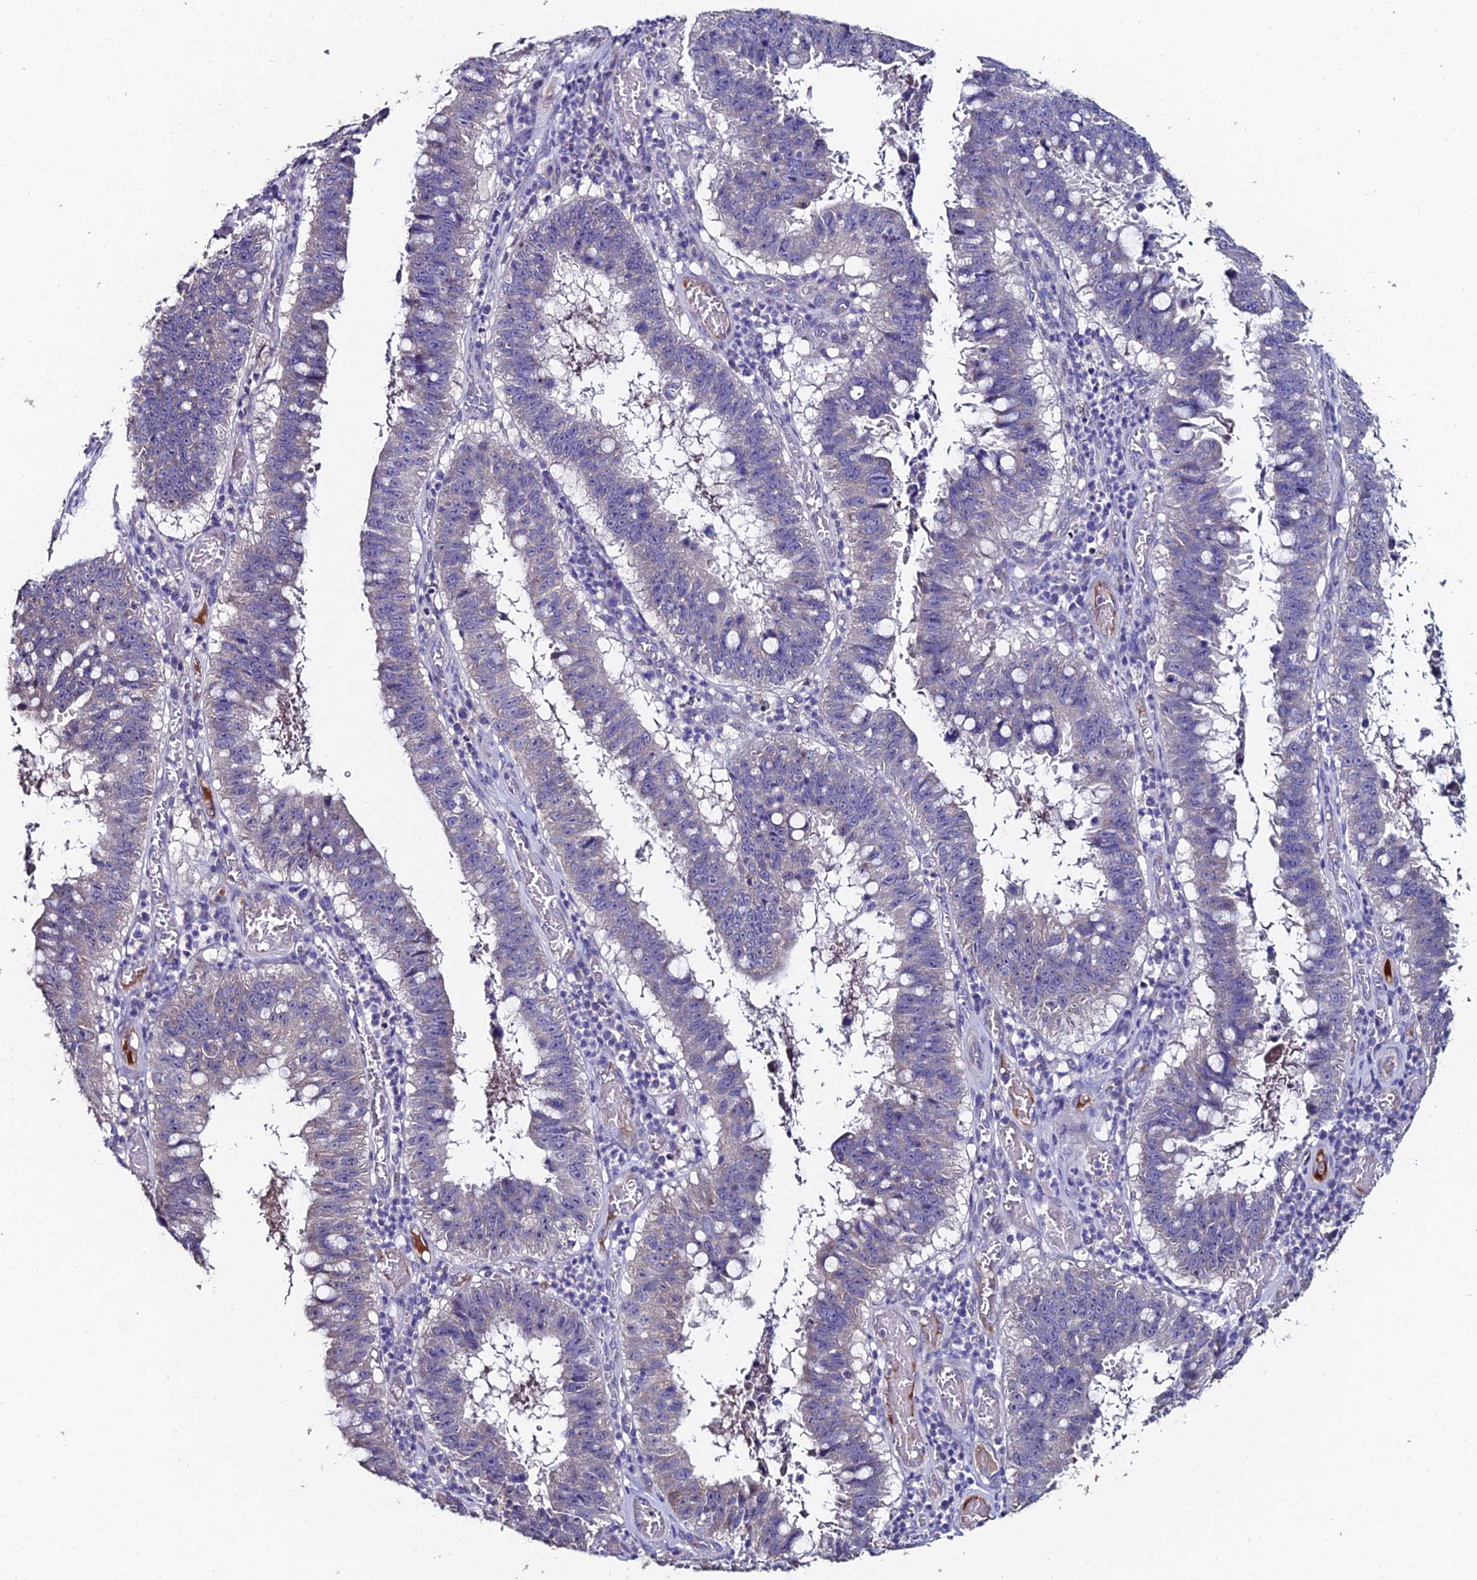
{"staining": {"intensity": "negative", "quantity": "none", "location": "none"}, "tissue": "stomach cancer", "cell_type": "Tumor cells", "image_type": "cancer", "snomed": [{"axis": "morphology", "description": "Adenocarcinoma, NOS"}, {"axis": "topography", "description": "Stomach"}], "caption": "A photomicrograph of stomach cancer (adenocarcinoma) stained for a protein demonstrates no brown staining in tumor cells.", "gene": "ESRRG", "patient": {"sex": "male", "age": 59}}